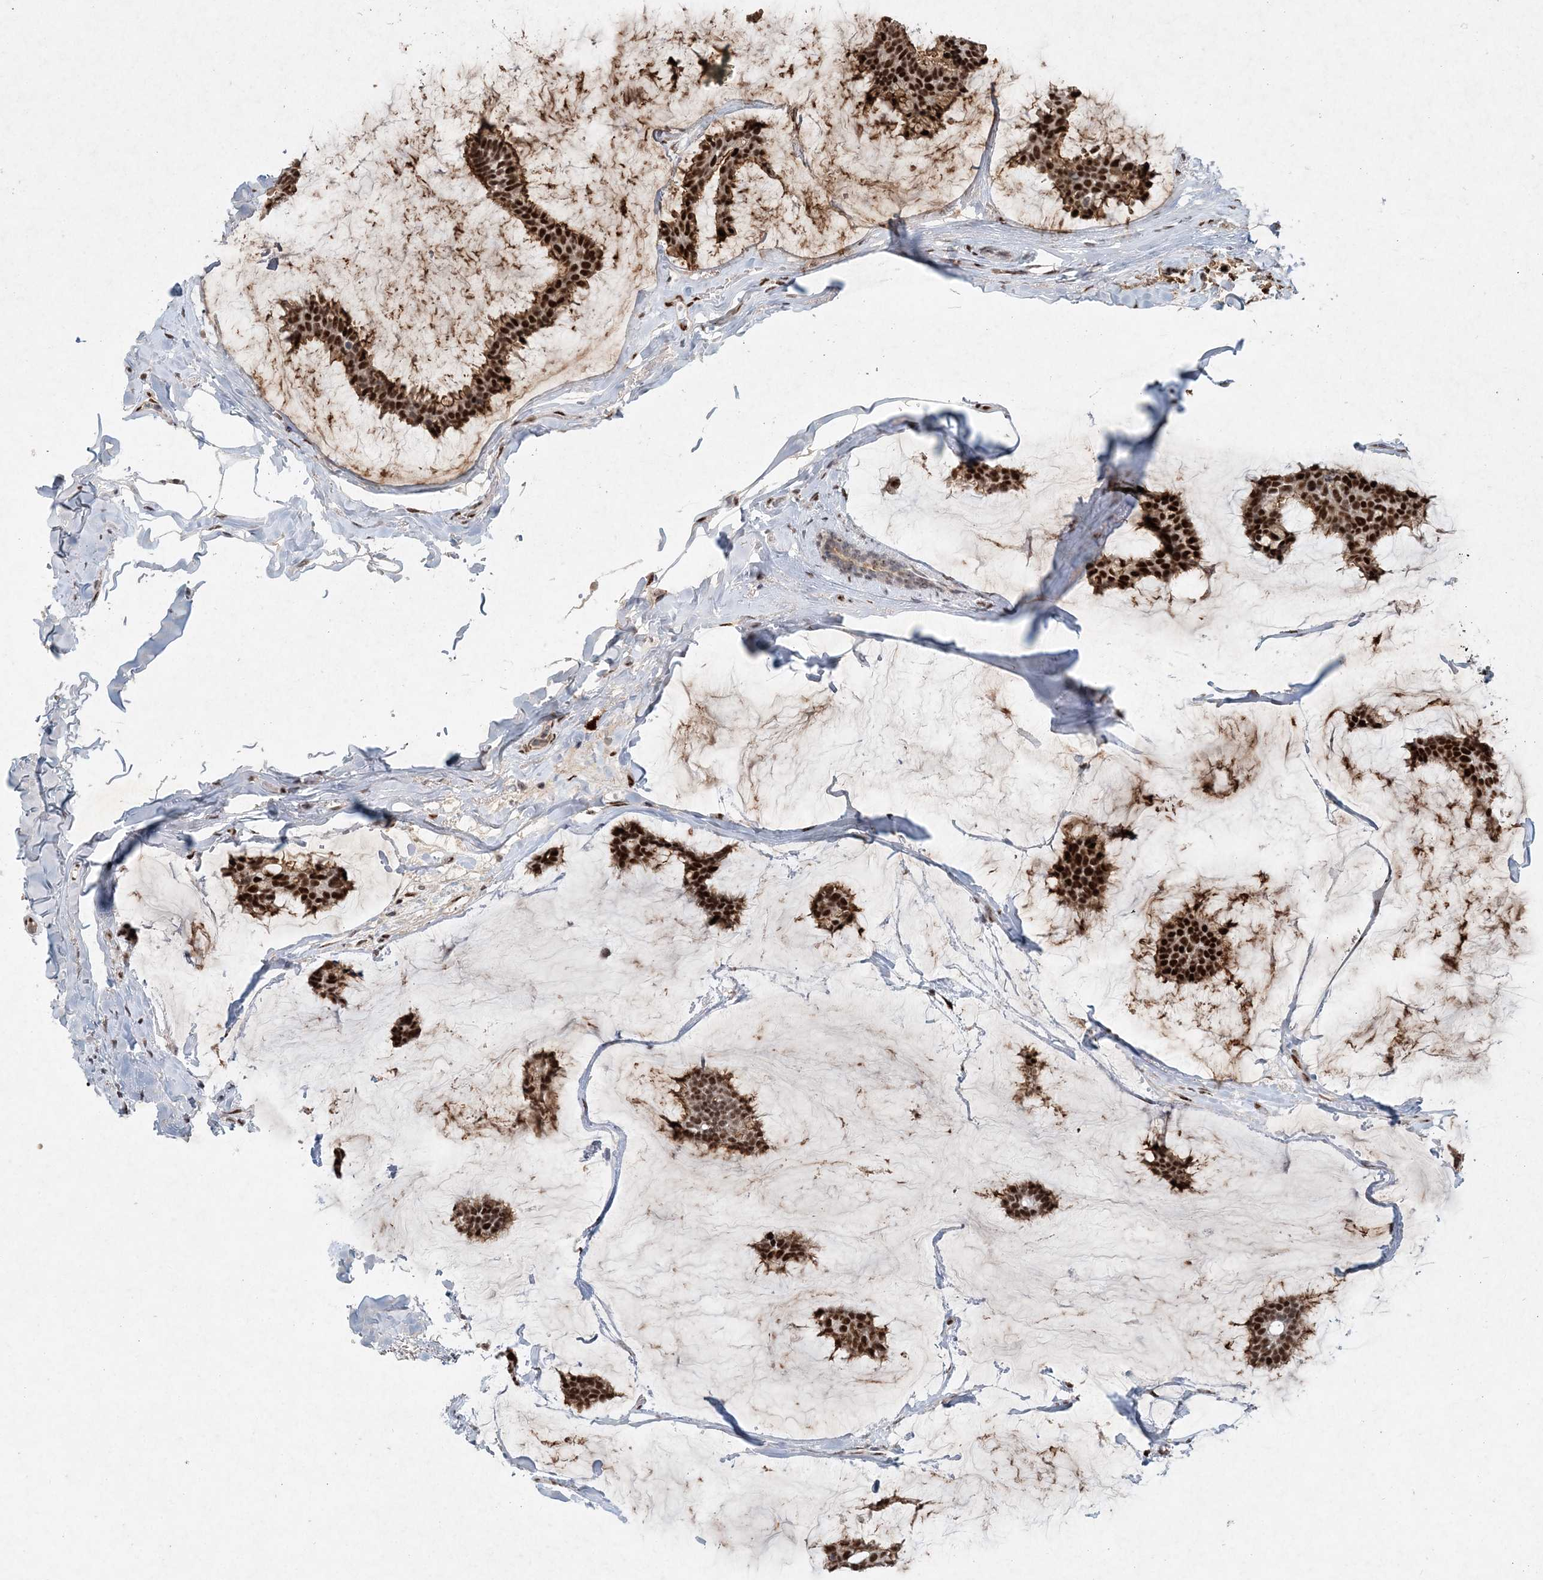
{"staining": {"intensity": "strong", "quantity": ">75%", "location": "nuclear"}, "tissue": "breast cancer", "cell_type": "Tumor cells", "image_type": "cancer", "snomed": [{"axis": "morphology", "description": "Duct carcinoma"}, {"axis": "topography", "description": "Breast"}], "caption": "Breast invasive ductal carcinoma was stained to show a protein in brown. There is high levels of strong nuclear positivity in about >75% of tumor cells. The protein of interest is stained brown, and the nuclei are stained in blue (DAB IHC with brightfield microscopy, high magnification).", "gene": "GIN1", "patient": {"sex": "female", "age": 93}}